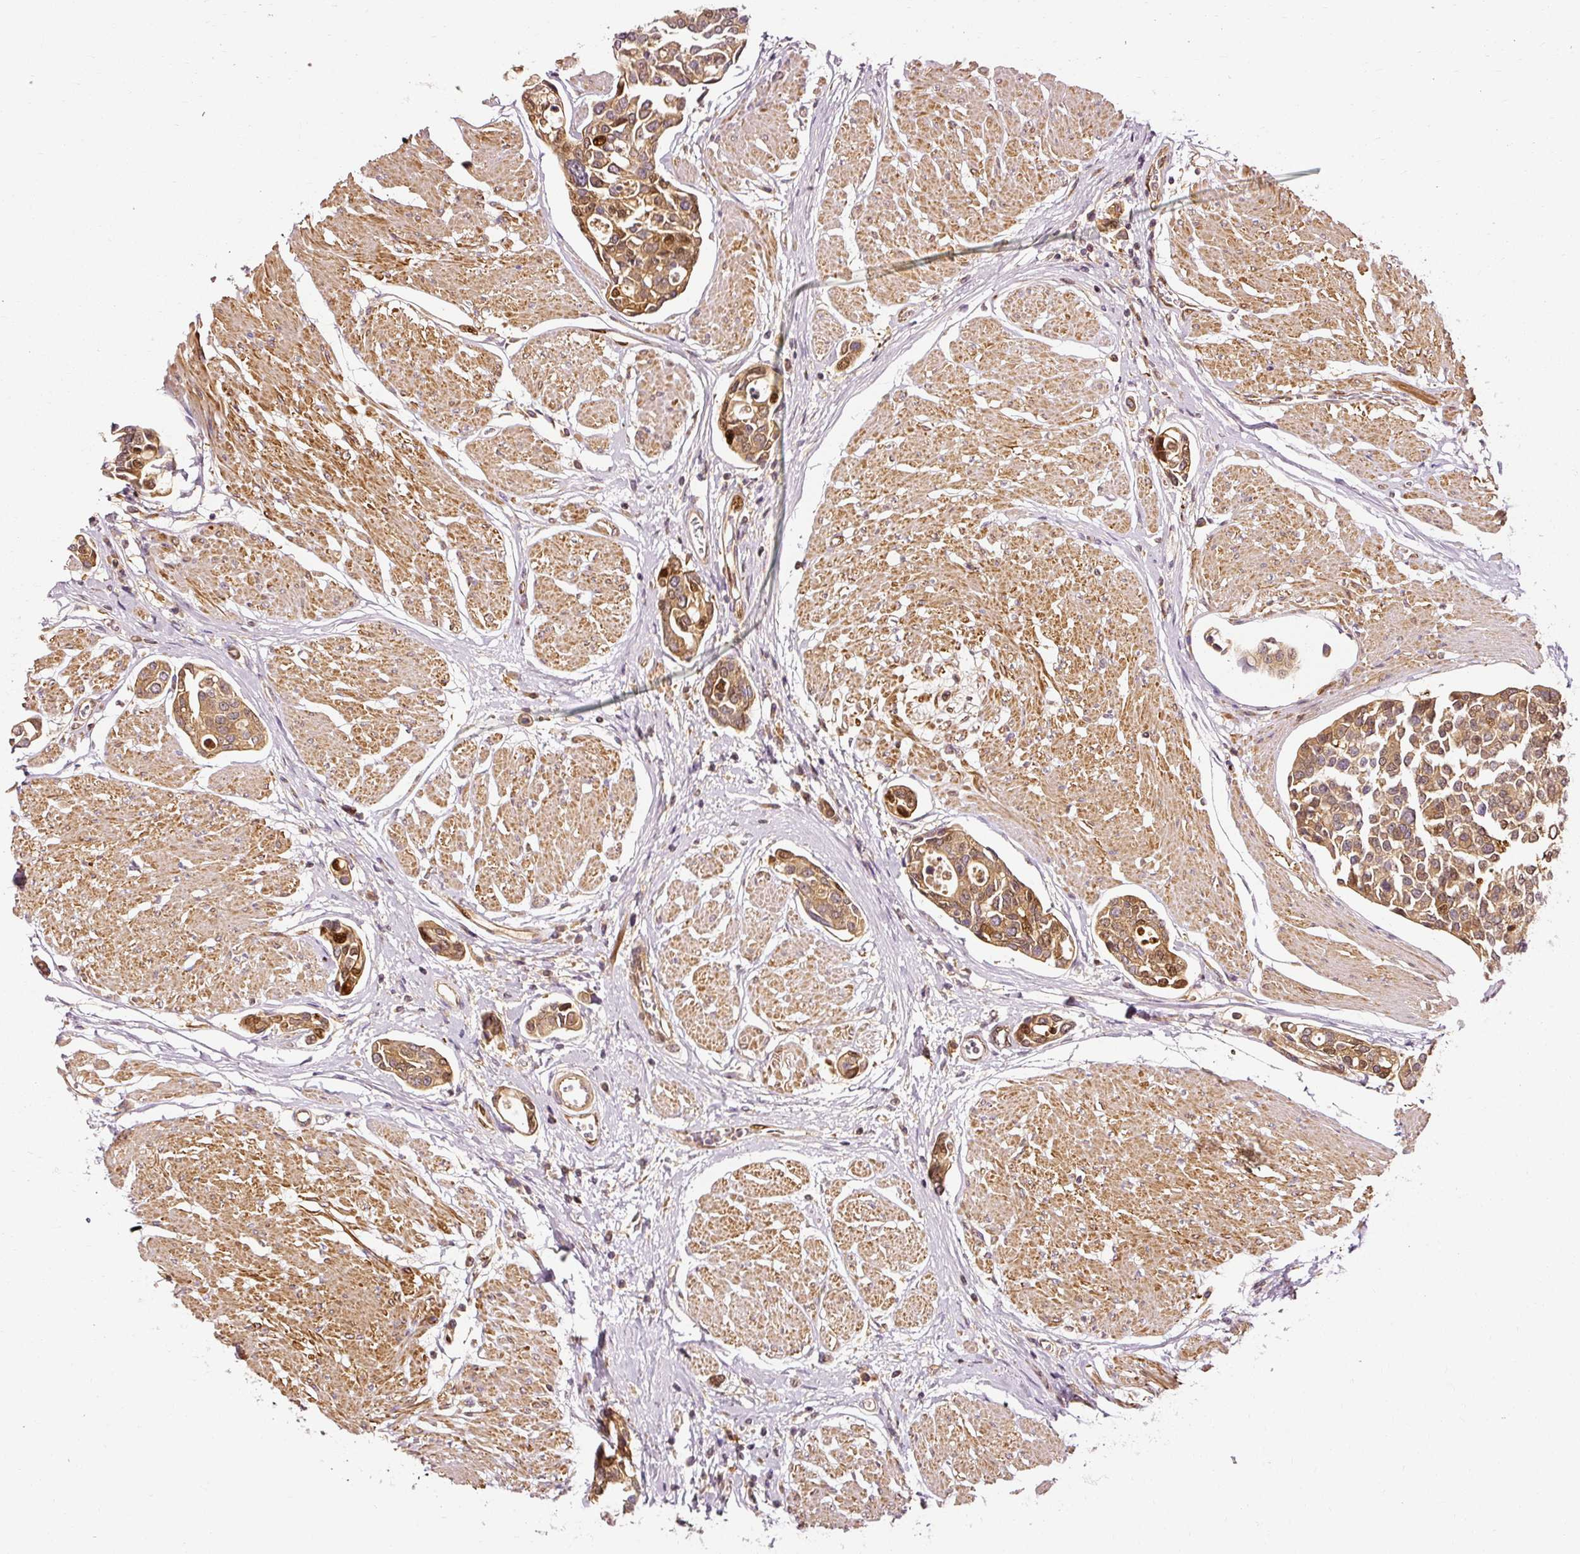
{"staining": {"intensity": "moderate", "quantity": ">75%", "location": "cytoplasmic/membranous,nuclear"}, "tissue": "urothelial cancer", "cell_type": "Tumor cells", "image_type": "cancer", "snomed": [{"axis": "morphology", "description": "Urothelial carcinoma, High grade"}, {"axis": "topography", "description": "Urinary bladder"}], "caption": "Tumor cells demonstrate medium levels of moderate cytoplasmic/membranous and nuclear positivity in about >75% of cells in human urothelial carcinoma (high-grade).", "gene": "NAPA", "patient": {"sex": "male", "age": 78}}